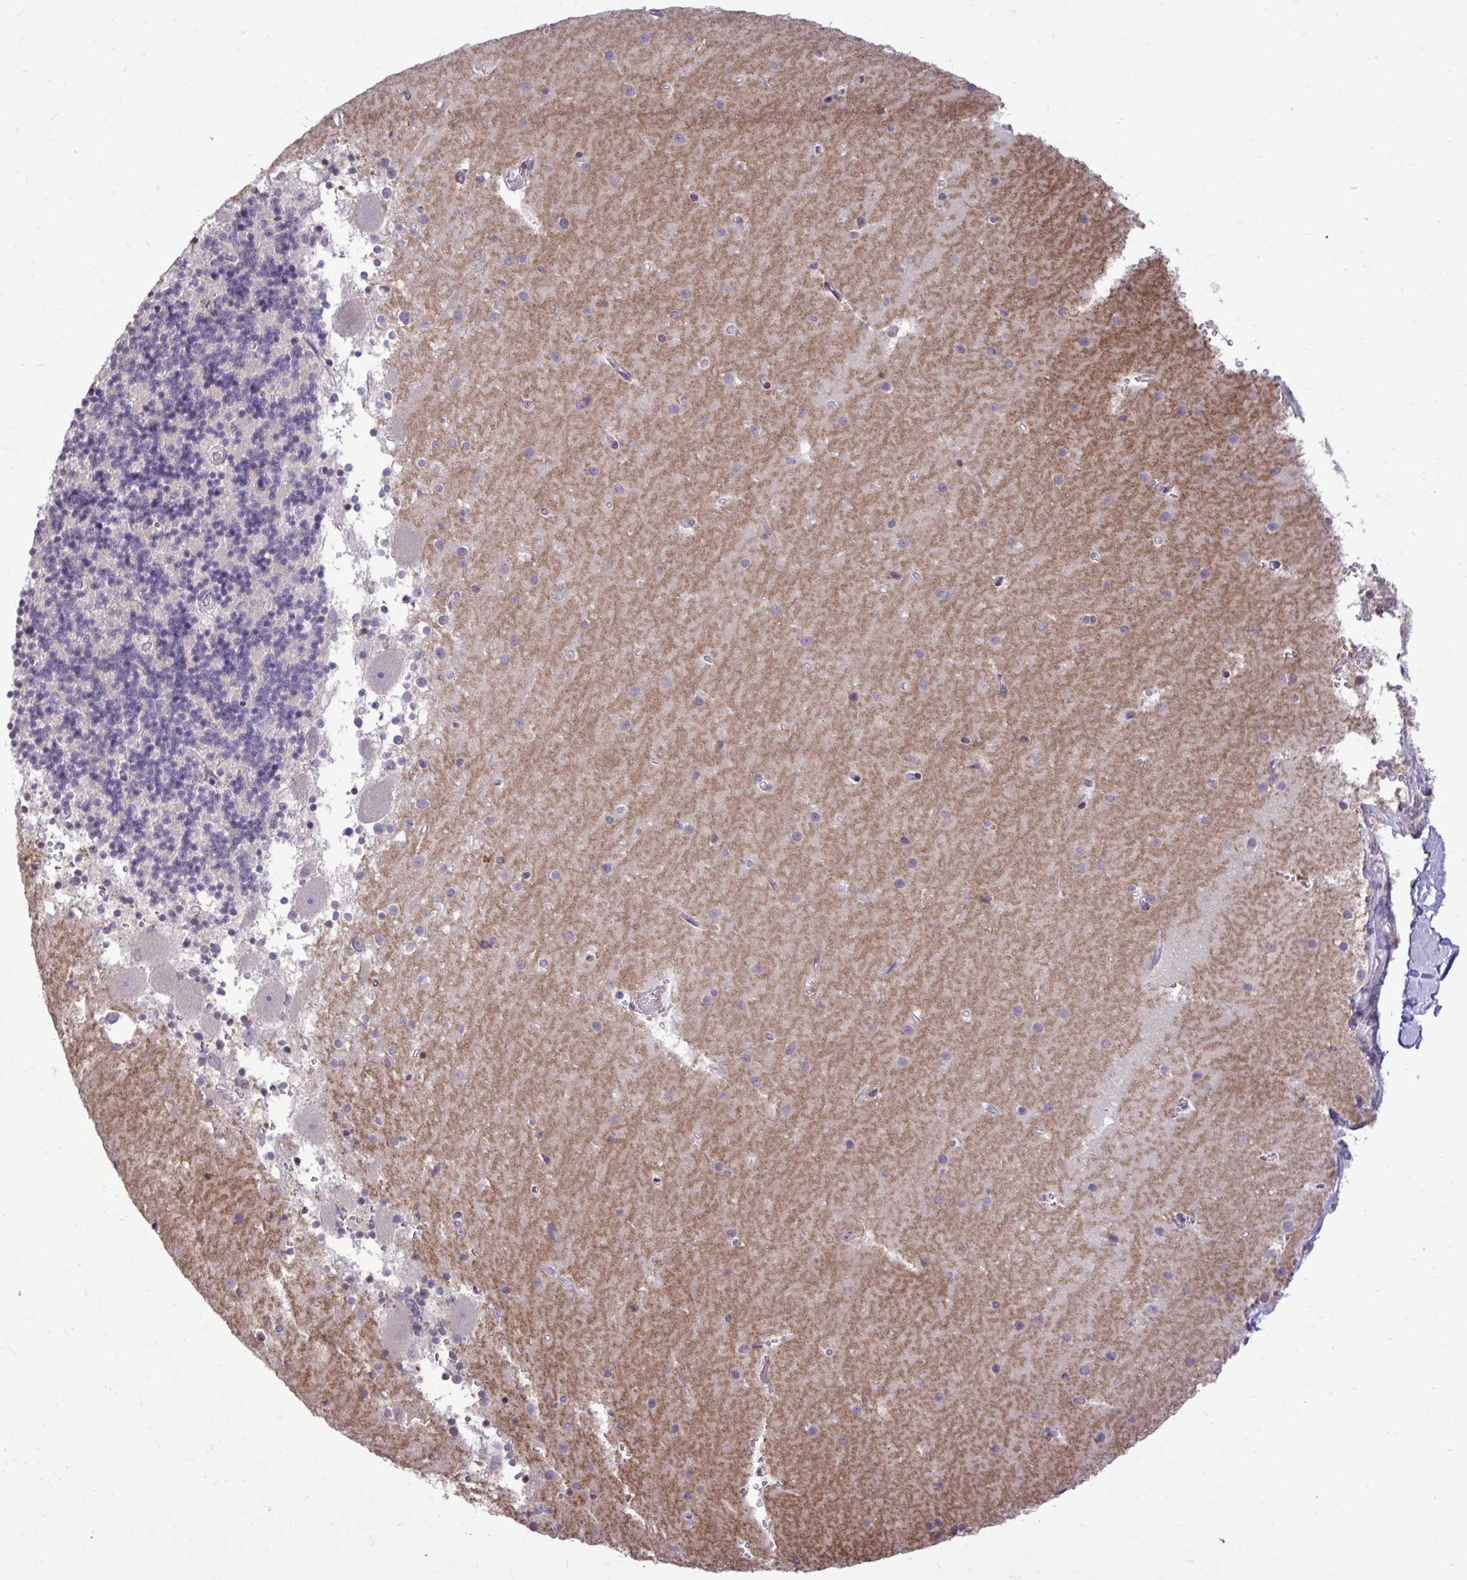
{"staining": {"intensity": "negative", "quantity": "none", "location": "none"}, "tissue": "cerebellum", "cell_type": "Cells in granular layer", "image_type": "normal", "snomed": [{"axis": "morphology", "description": "Normal tissue, NOS"}, {"axis": "topography", "description": "Cerebellum"}], "caption": "This micrograph is of benign cerebellum stained with immunohistochemistry (IHC) to label a protein in brown with the nuclei are counter-stained blue. There is no positivity in cells in granular layer.", "gene": "METTL9", "patient": {"sex": "male", "age": 54}}